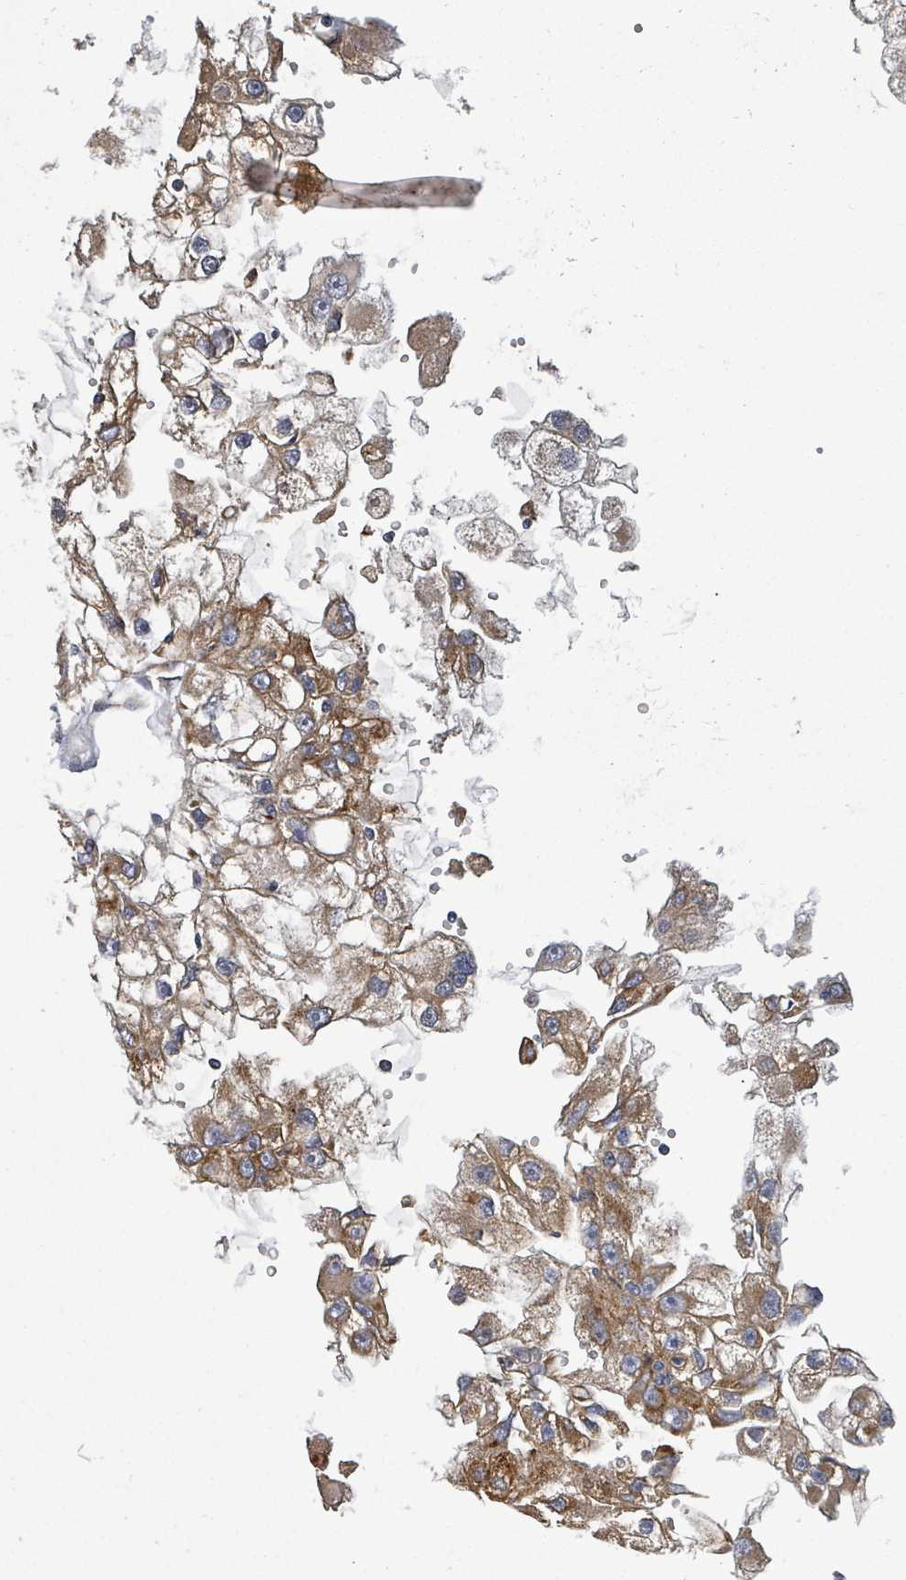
{"staining": {"intensity": "moderate", "quantity": ">75%", "location": "cytoplasmic/membranous"}, "tissue": "renal cancer", "cell_type": "Tumor cells", "image_type": "cancer", "snomed": [{"axis": "morphology", "description": "Adenocarcinoma, NOS"}, {"axis": "topography", "description": "Kidney"}], "caption": "Immunohistochemistry (IHC) histopathology image of neoplastic tissue: human renal cancer stained using immunohistochemistry shows medium levels of moderate protein expression localized specifically in the cytoplasmic/membranous of tumor cells, appearing as a cytoplasmic/membranous brown color.", "gene": "STARD4", "patient": {"sex": "male", "age": 63}}